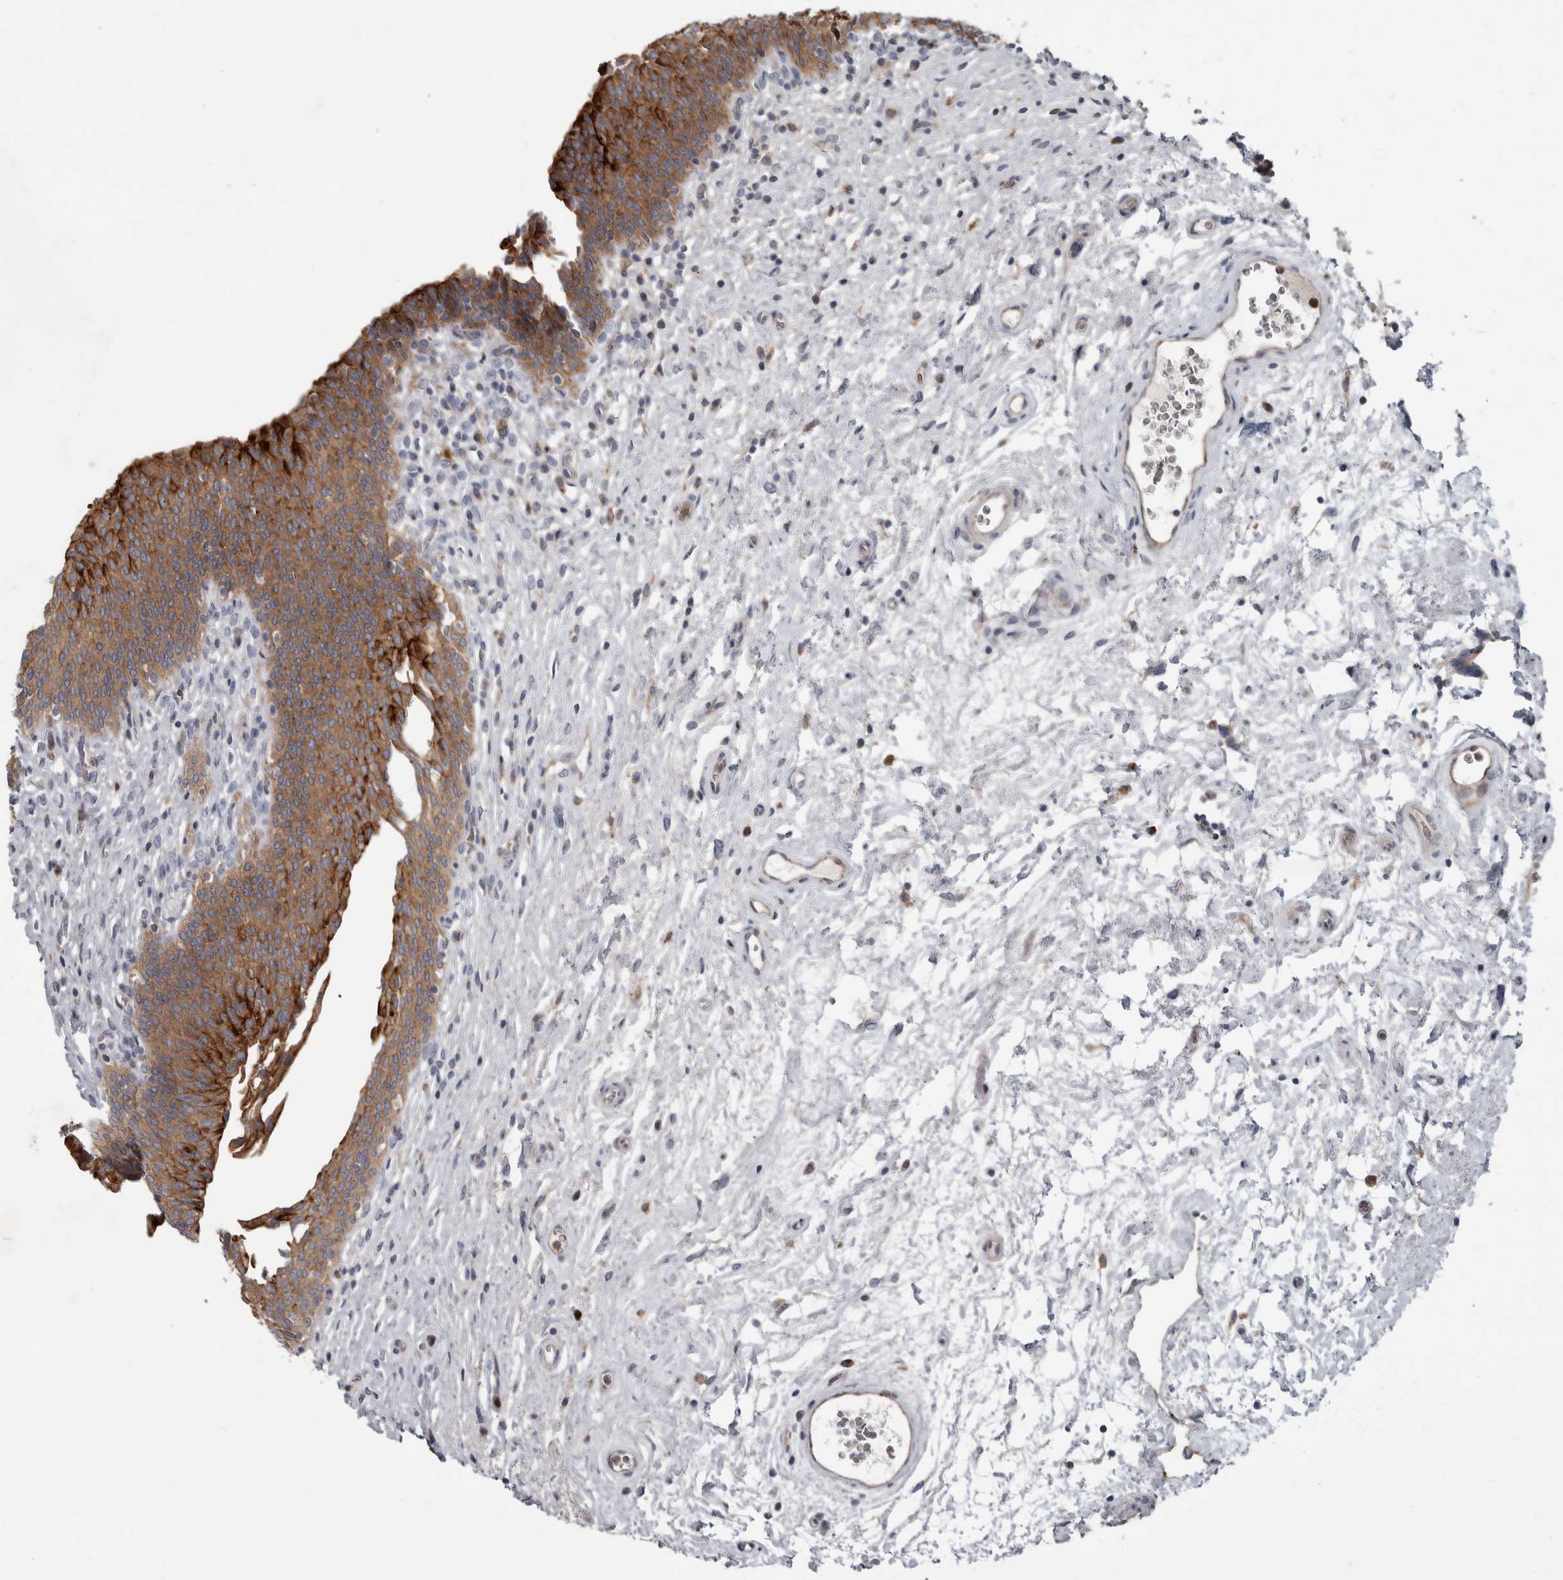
{"staining": {"intensity": "strong", "quantity": ">75%", "location": "cytoplasmic/membranous"}, "tissue": "urinary bladder", "cell_type": "Urothelial cells", "image_type": "normal", "snomed": [{"axis": "morphology", "description": "Normal tissue, NOS"}, {"axis": "topography", "description": "Urinary bladder"}], "caption": "Immunohistochemistry photomicrograph of unremarkable human urinary bladder stained for a protein (brown), which displays high levels of strong cytoplasmic/membranous staining in approximately >75% of urothelial cells.", "gene": "CDC42BPG", "patient": {"sex": "male", "age": 83}}